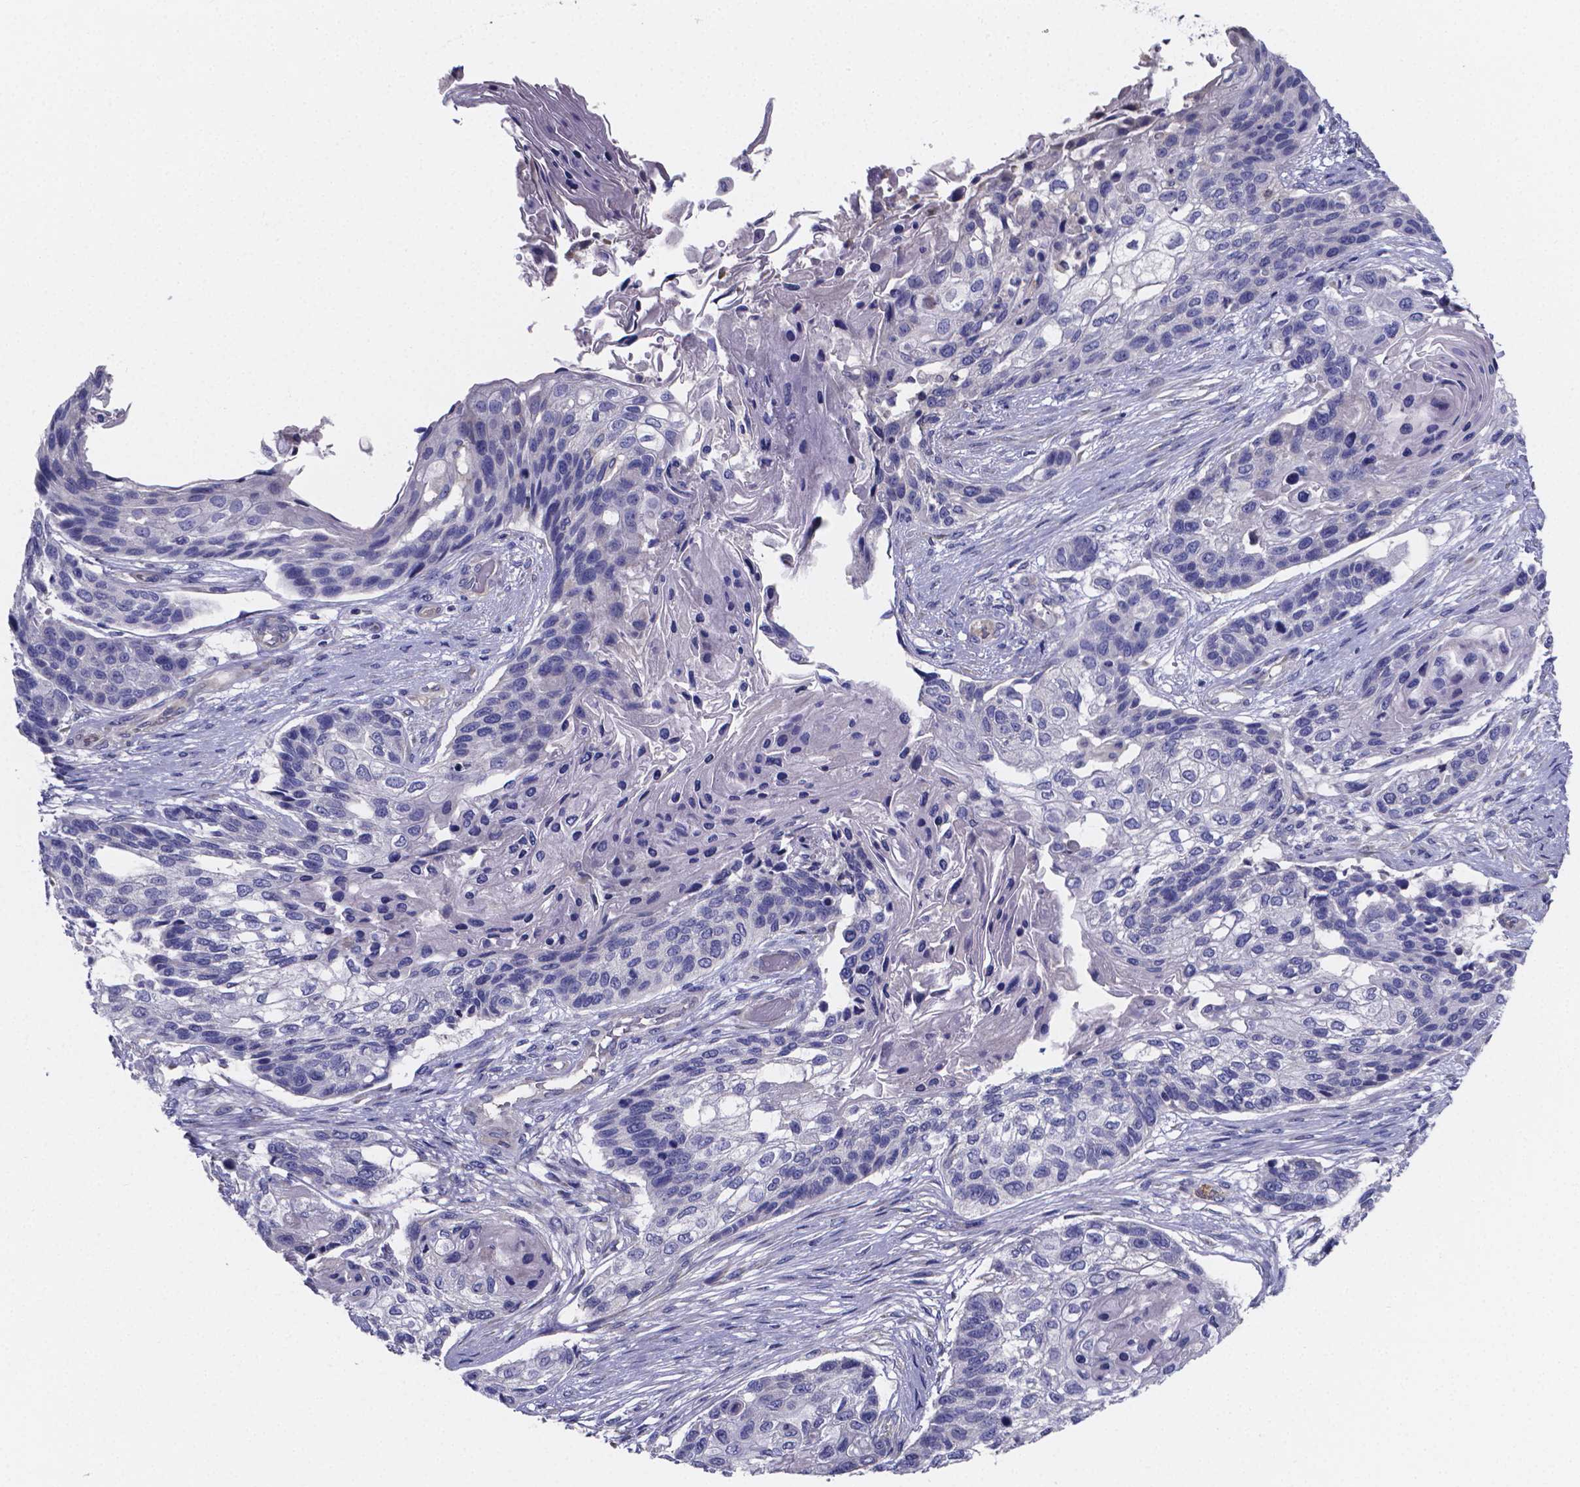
{"staining": {"intensity": "negative", "quantity": "none", "location": "none"}, "tissue": "lung cancer", "cell_type": "Tumor cells", "image_type": "cancer", "snomed": [{"axis": "morphology", "description": "Squamous cell carcinoma, NOS"}, {"axis": "topography", "description": "Lung"}], "caption": "A high-resolution photomicrograph shows immunohistochemistry staining of lung cancer (squamous cell carcinoma), which shows no significant positivity in tumor cells.", "gene": "SFRP4", "patient": {"sex": "male", "age": 69}}